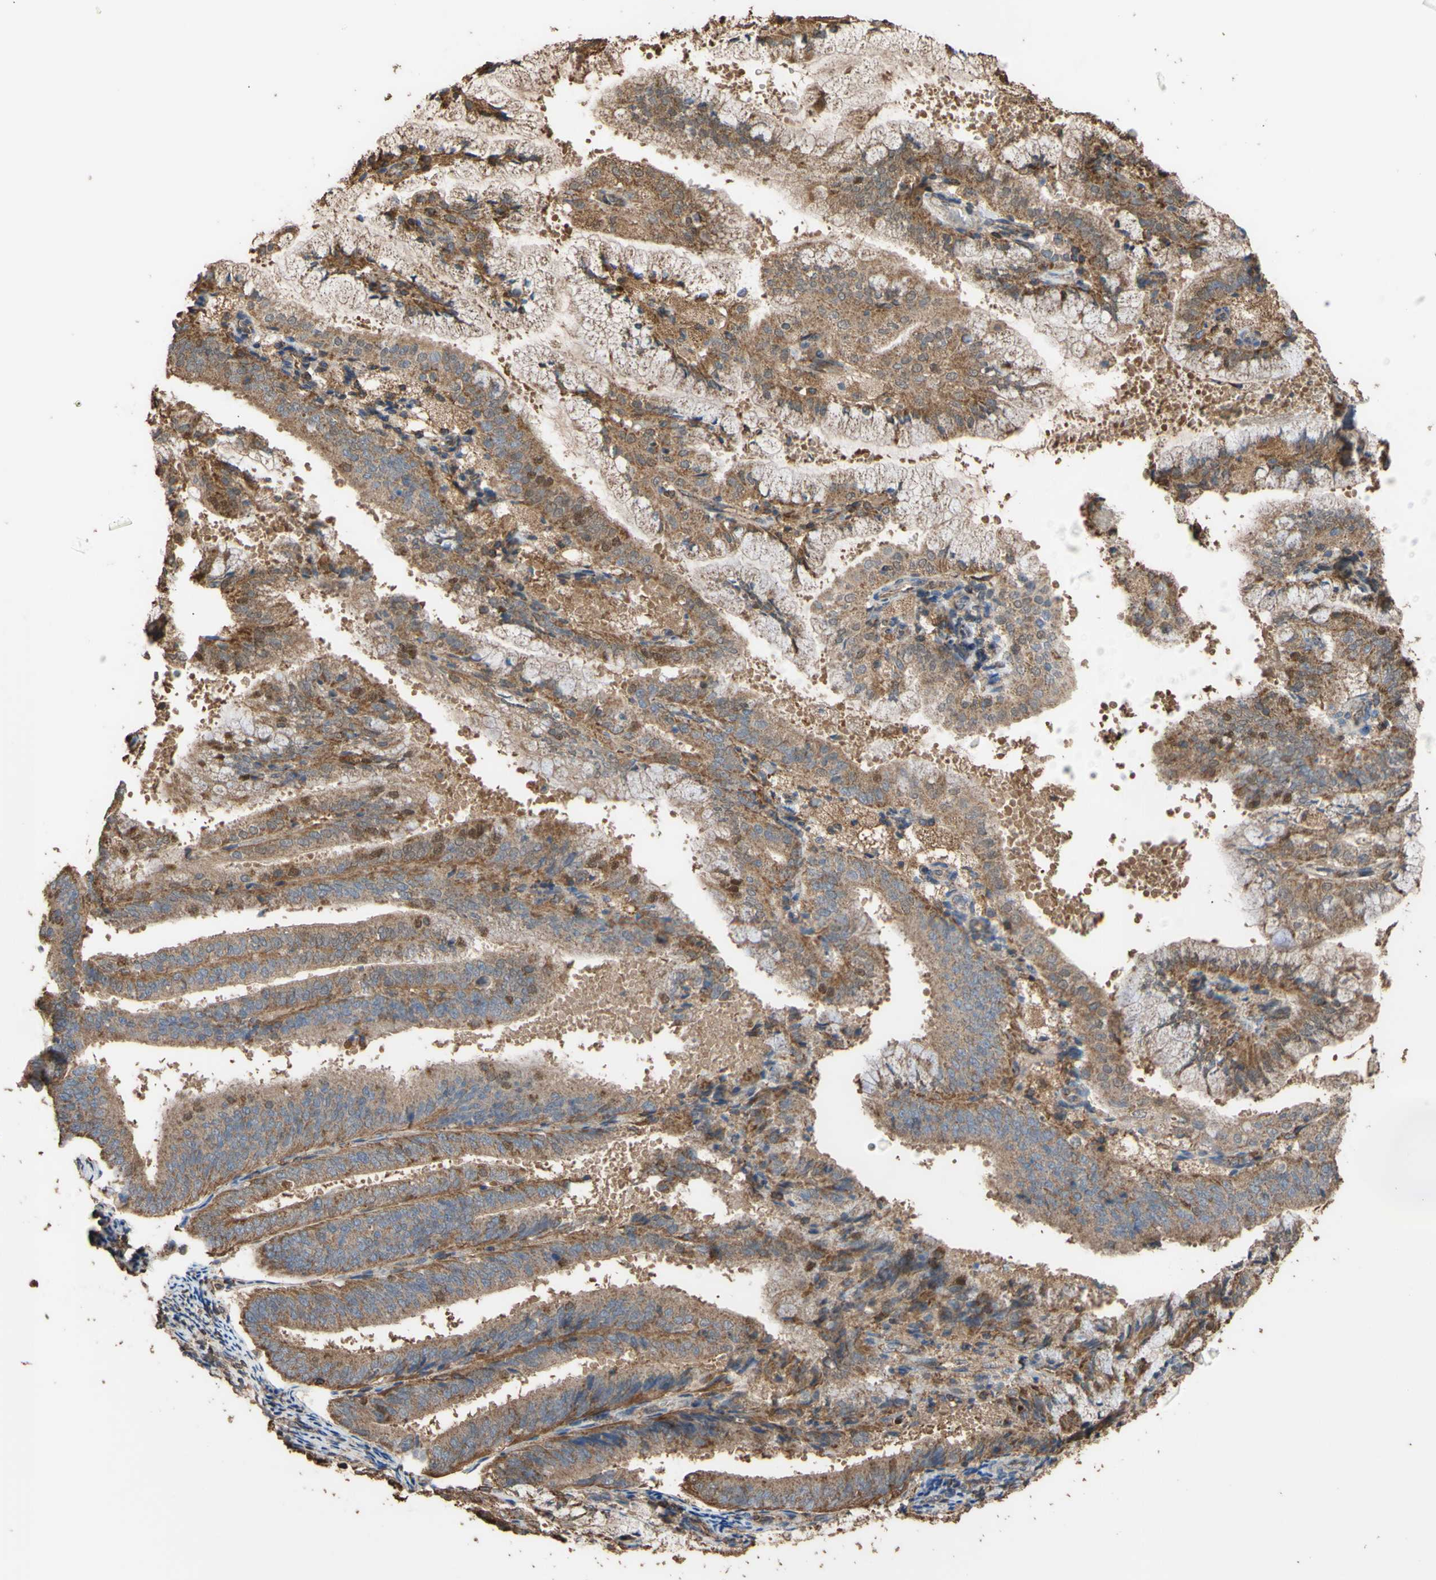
{"staining": {"intensity": "moderate", "quantity": ">75%", "location": "cytoplasmic/membranous"}, "tissue": "endometrial cancer", "cell_type": "Tumor cells", "image_type": "cancer", "snomed": [{"axis": "morphology", "description": "Adenocarcinoma, NOS"}, {"axis": "topography", "description": "Endometrium"}], "caption": "Protein staining of endometrial cancer (adenocarcinoma) tissue reveals moderate cytoplasmic/membranous positivity in about >75% of tumor cells.", "gene": "ALDH9A1", "patient": {"sex": "female", "age": 63}}